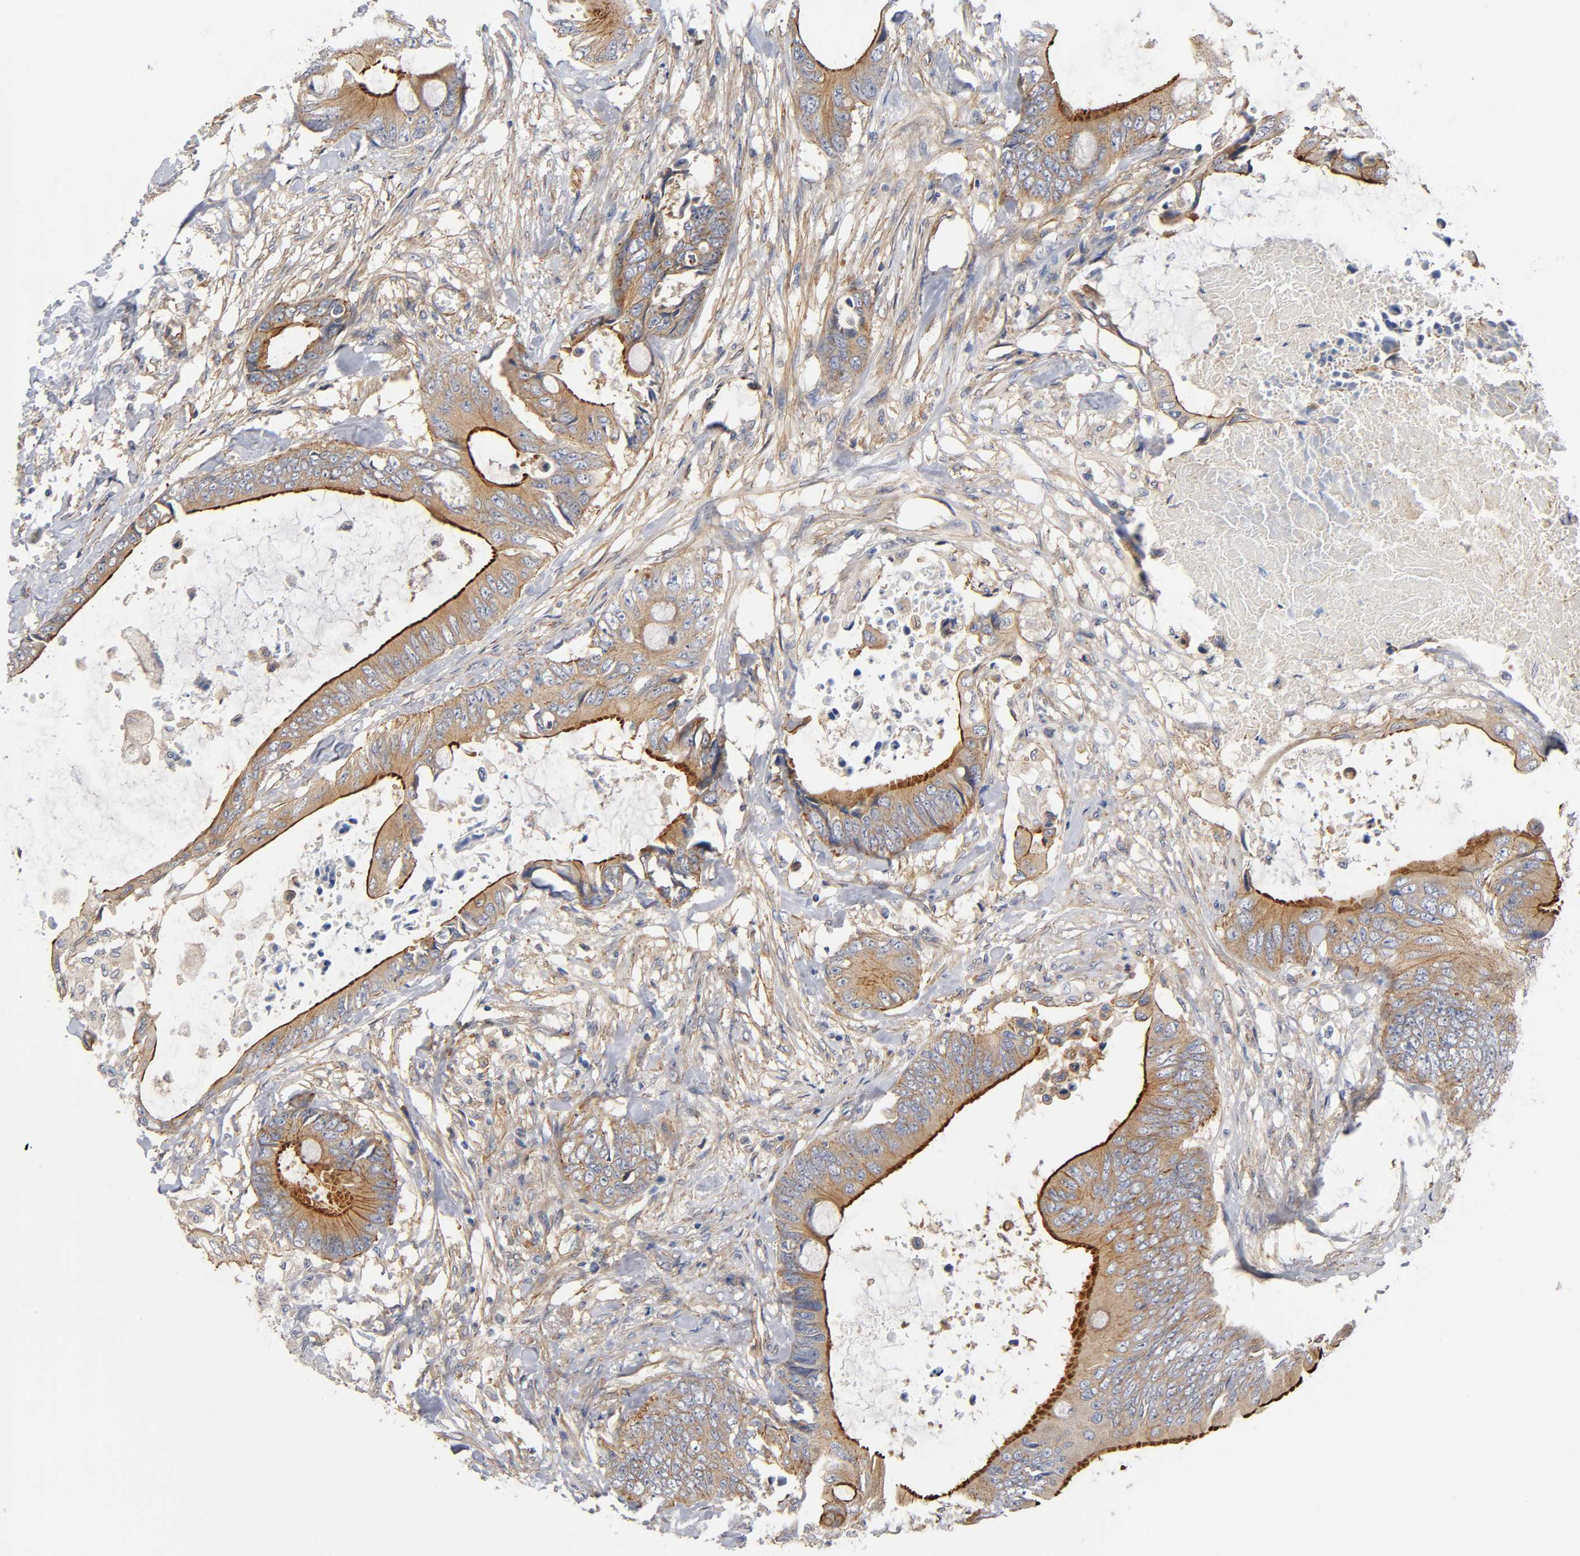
{"staining": {"intensity": "moderate", "quantity": ">75%", "location": "cytoplasmic/membranous"}, "tissue": "colorectal cancer", "cell_type": "Tumor cells", "image_type": "cancer", "snomed": [{"axis": "morphology", "description": "Normal tissue, NOS"}, {"axis": "morphology", "description": "Adenocarcinoma, NOS"}, {"axis": "topography", "description": "Rectum"}, {"axis": "topography", "description": "Peripheral nerve tissue"}], "caption": "There is medium levels of moderate cytoplasmic/membranous positivity in tumor cells of adenocarcinoma (colorectal), as demonstrated by immunohistochemical staining (brown color).", "gene": "MARS1", "patient": {"sex": "female", "age": 77}}